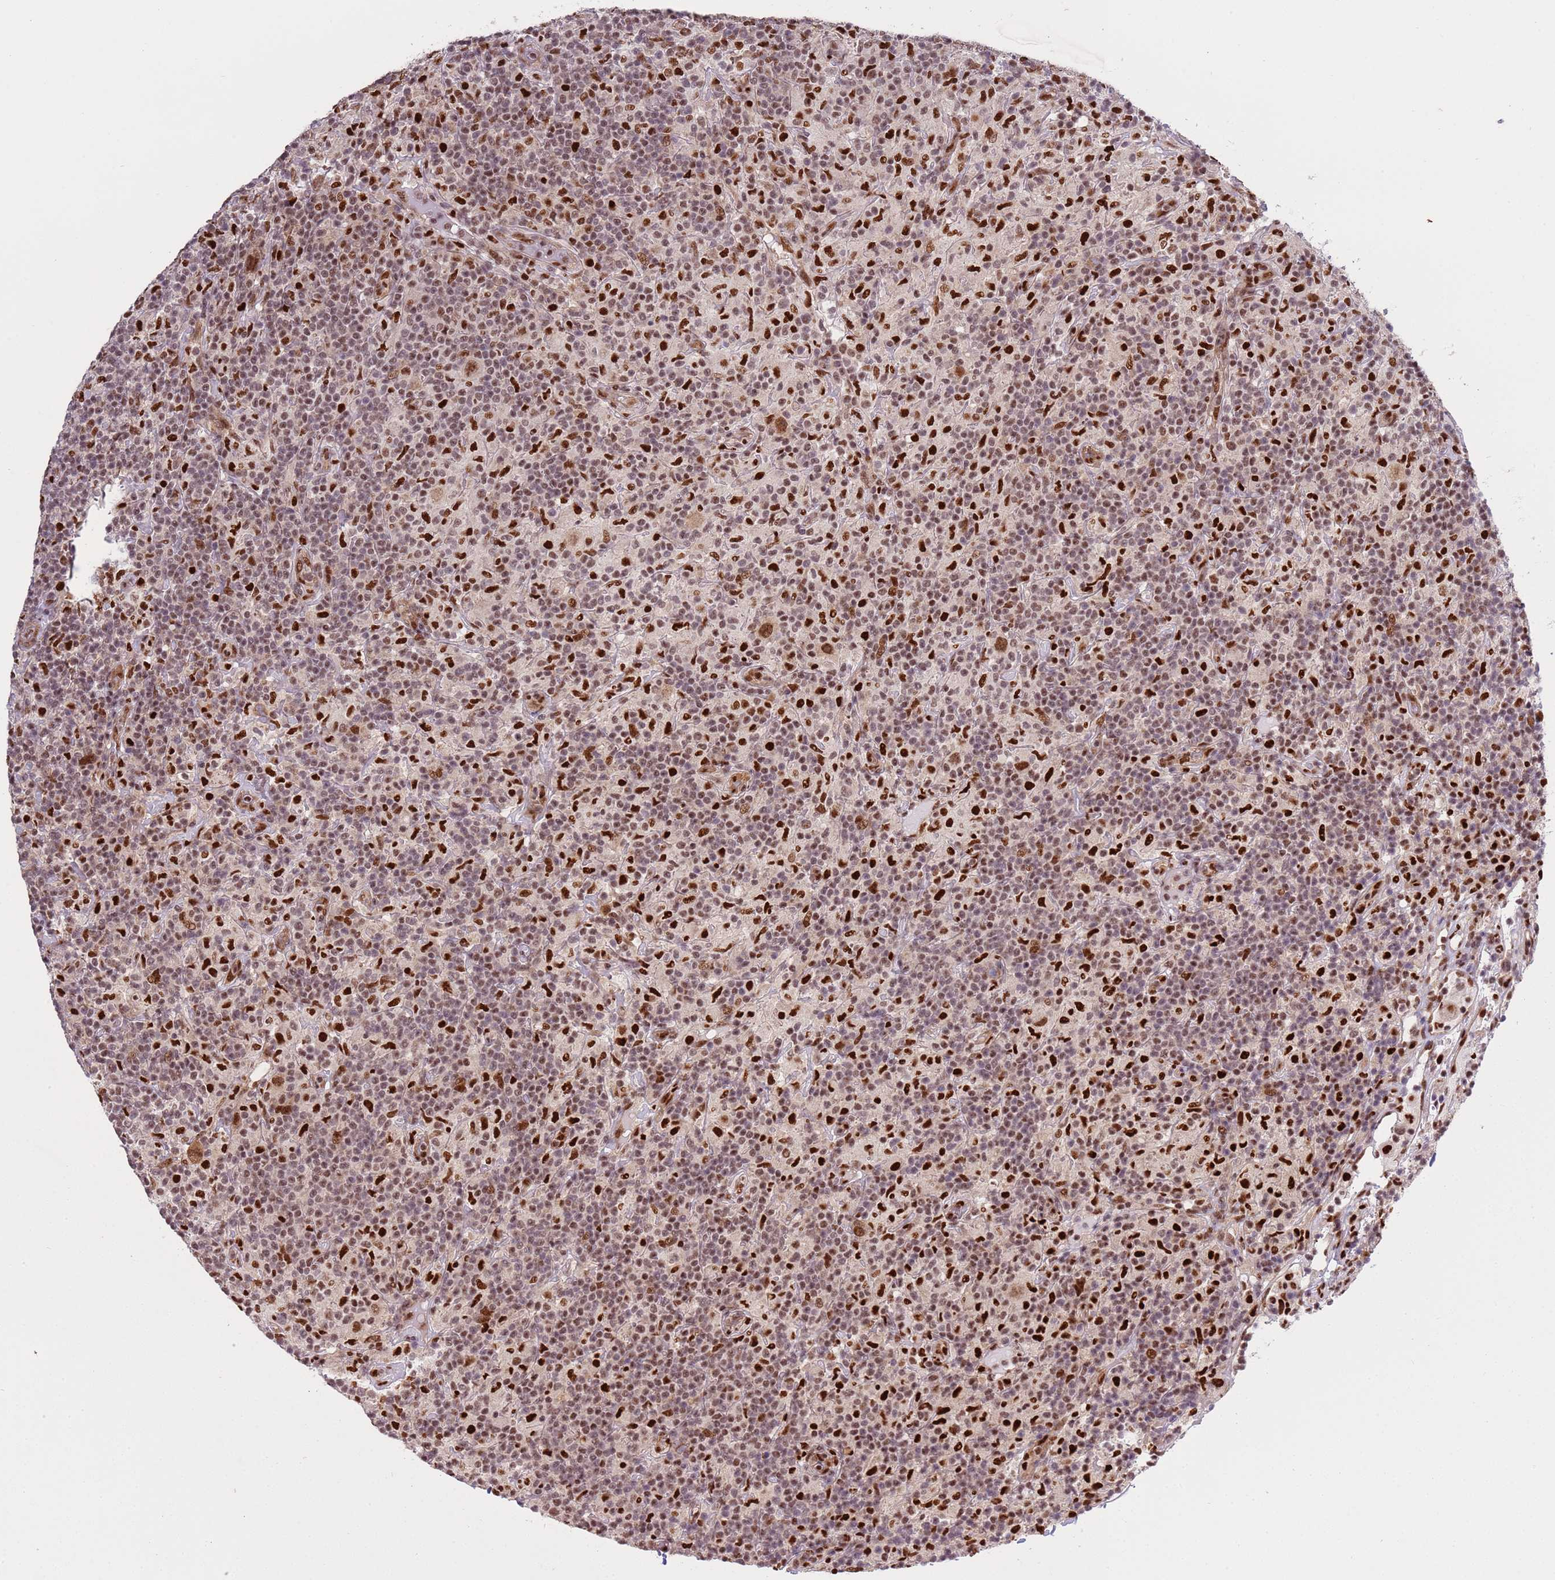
{"staining": {"intensity": "moderate", "quantity": ">75%", "location": "nuclear"}, "tissue": "lymphoma", "cell_type": "Tumor cells", "image_type": "cancer", "snomed": [{"axis": "morphology", "description": "Hodgkin's disease, NOS"}, {"axis": "topography", "description": "Lymph node"}], "caption": "Lymphoma tissue demonstrates moderate nuclear expression in approximately >75% of tumor cells", "gene": "PRPF6", "patient": {"sex": "male", "age": 70}}